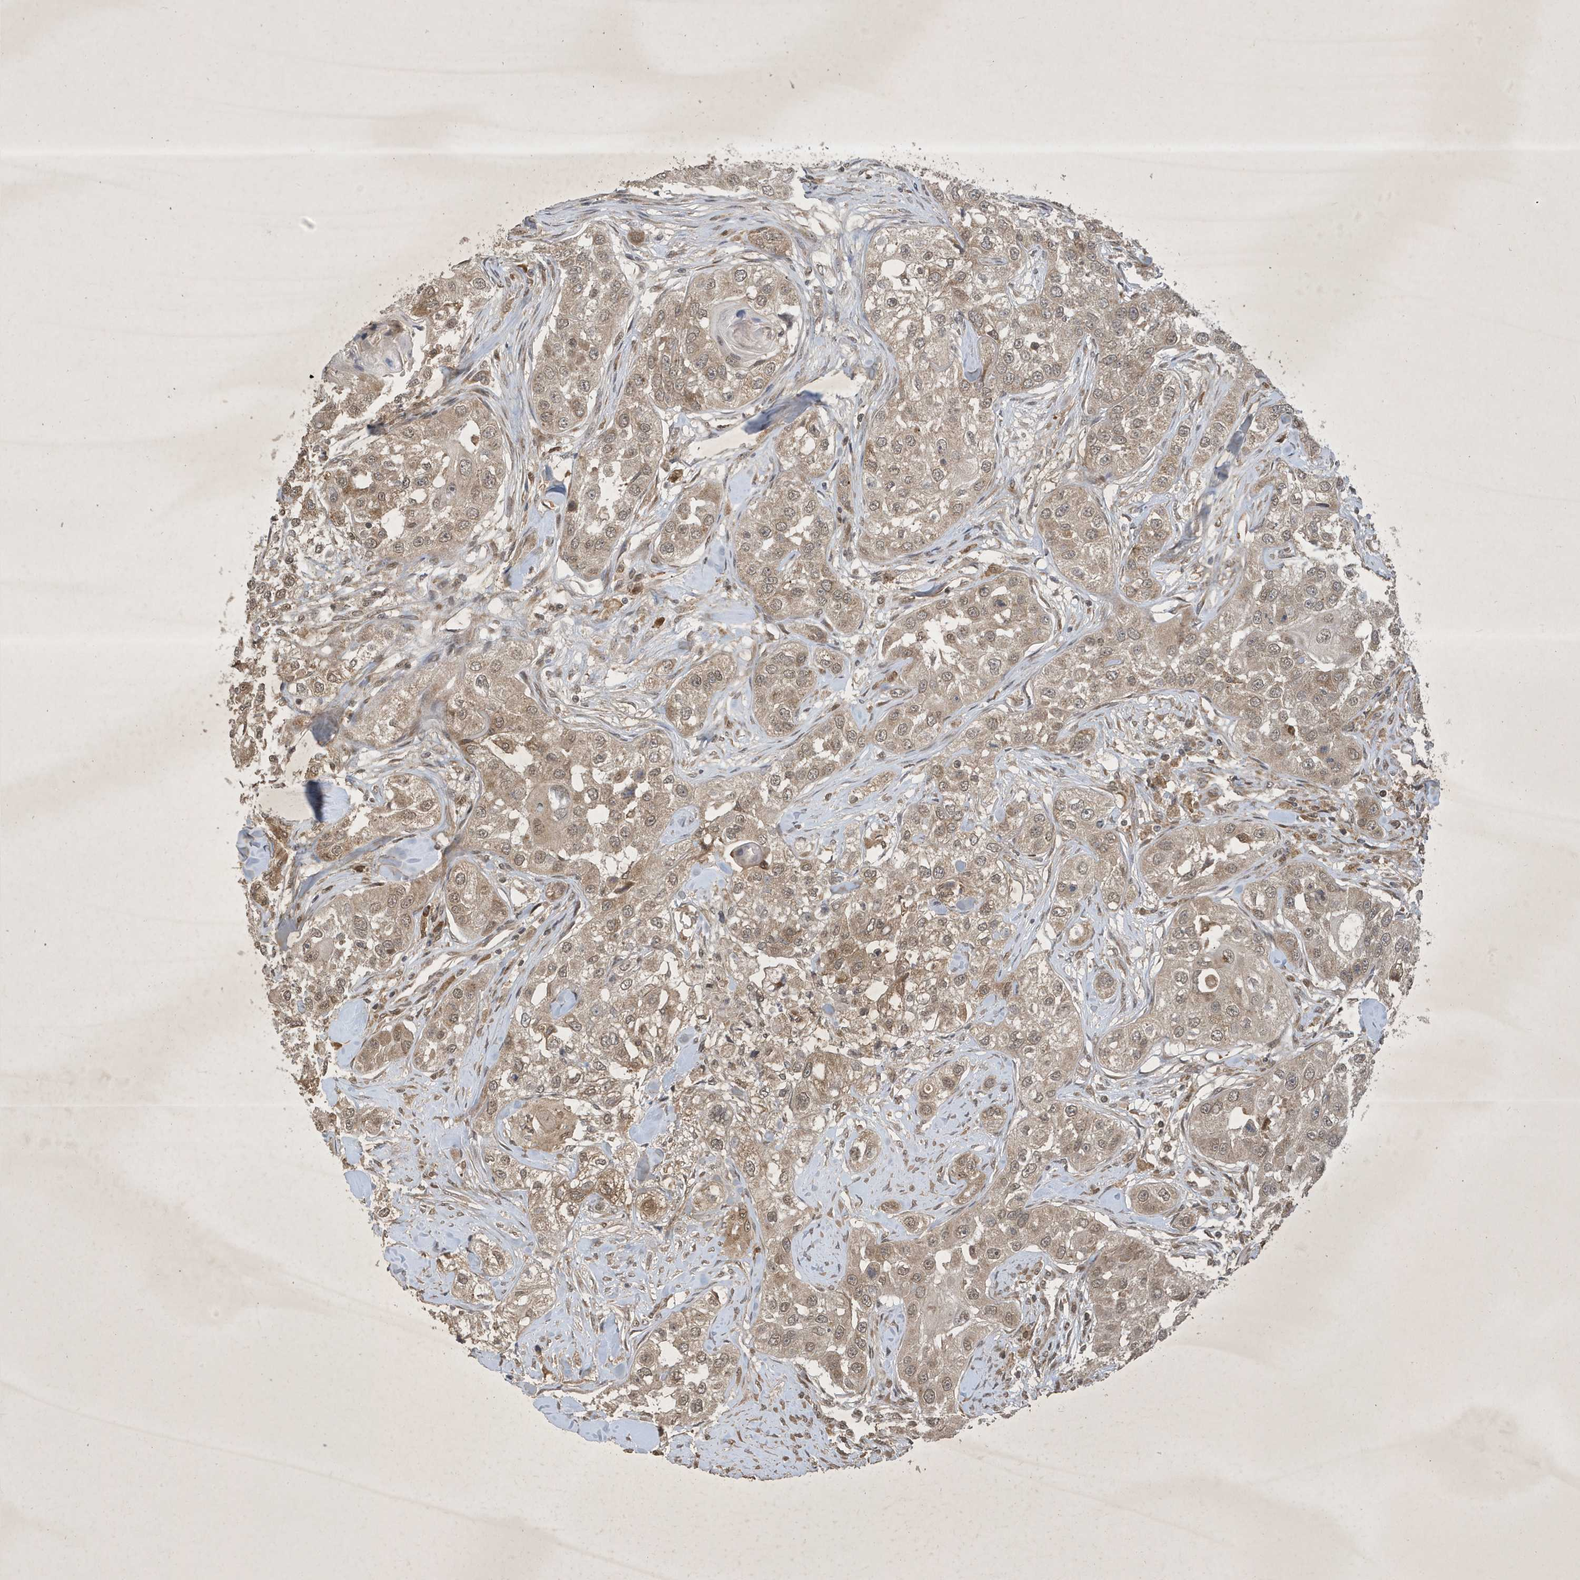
{"staining": {"intensity": "weak", "quantity": ">75%", "location": "cytoplasmic/membranous,nuclear"}, "tissue": "head and neck cancer", "cell_type": "Tumor cells", "image_type": "cancer", "snomed": [{"axis": "morphology", "description": "Normal tissue, NOS"}, {"axis": "morphology", "description": "Squamous cell carcinoma, NOS"}, {"axis": "topography", "description": "Skeletal muscle"}, {"axis": "topography", "description": "Head-Neck"}], "caption": "Tumor cells display weak cytoplasmic/membranous and nuclear expression in about >75% of cells in head and neck cancer.", "gene": "STX10", "patient": {"sex": "male", "age": 51}}